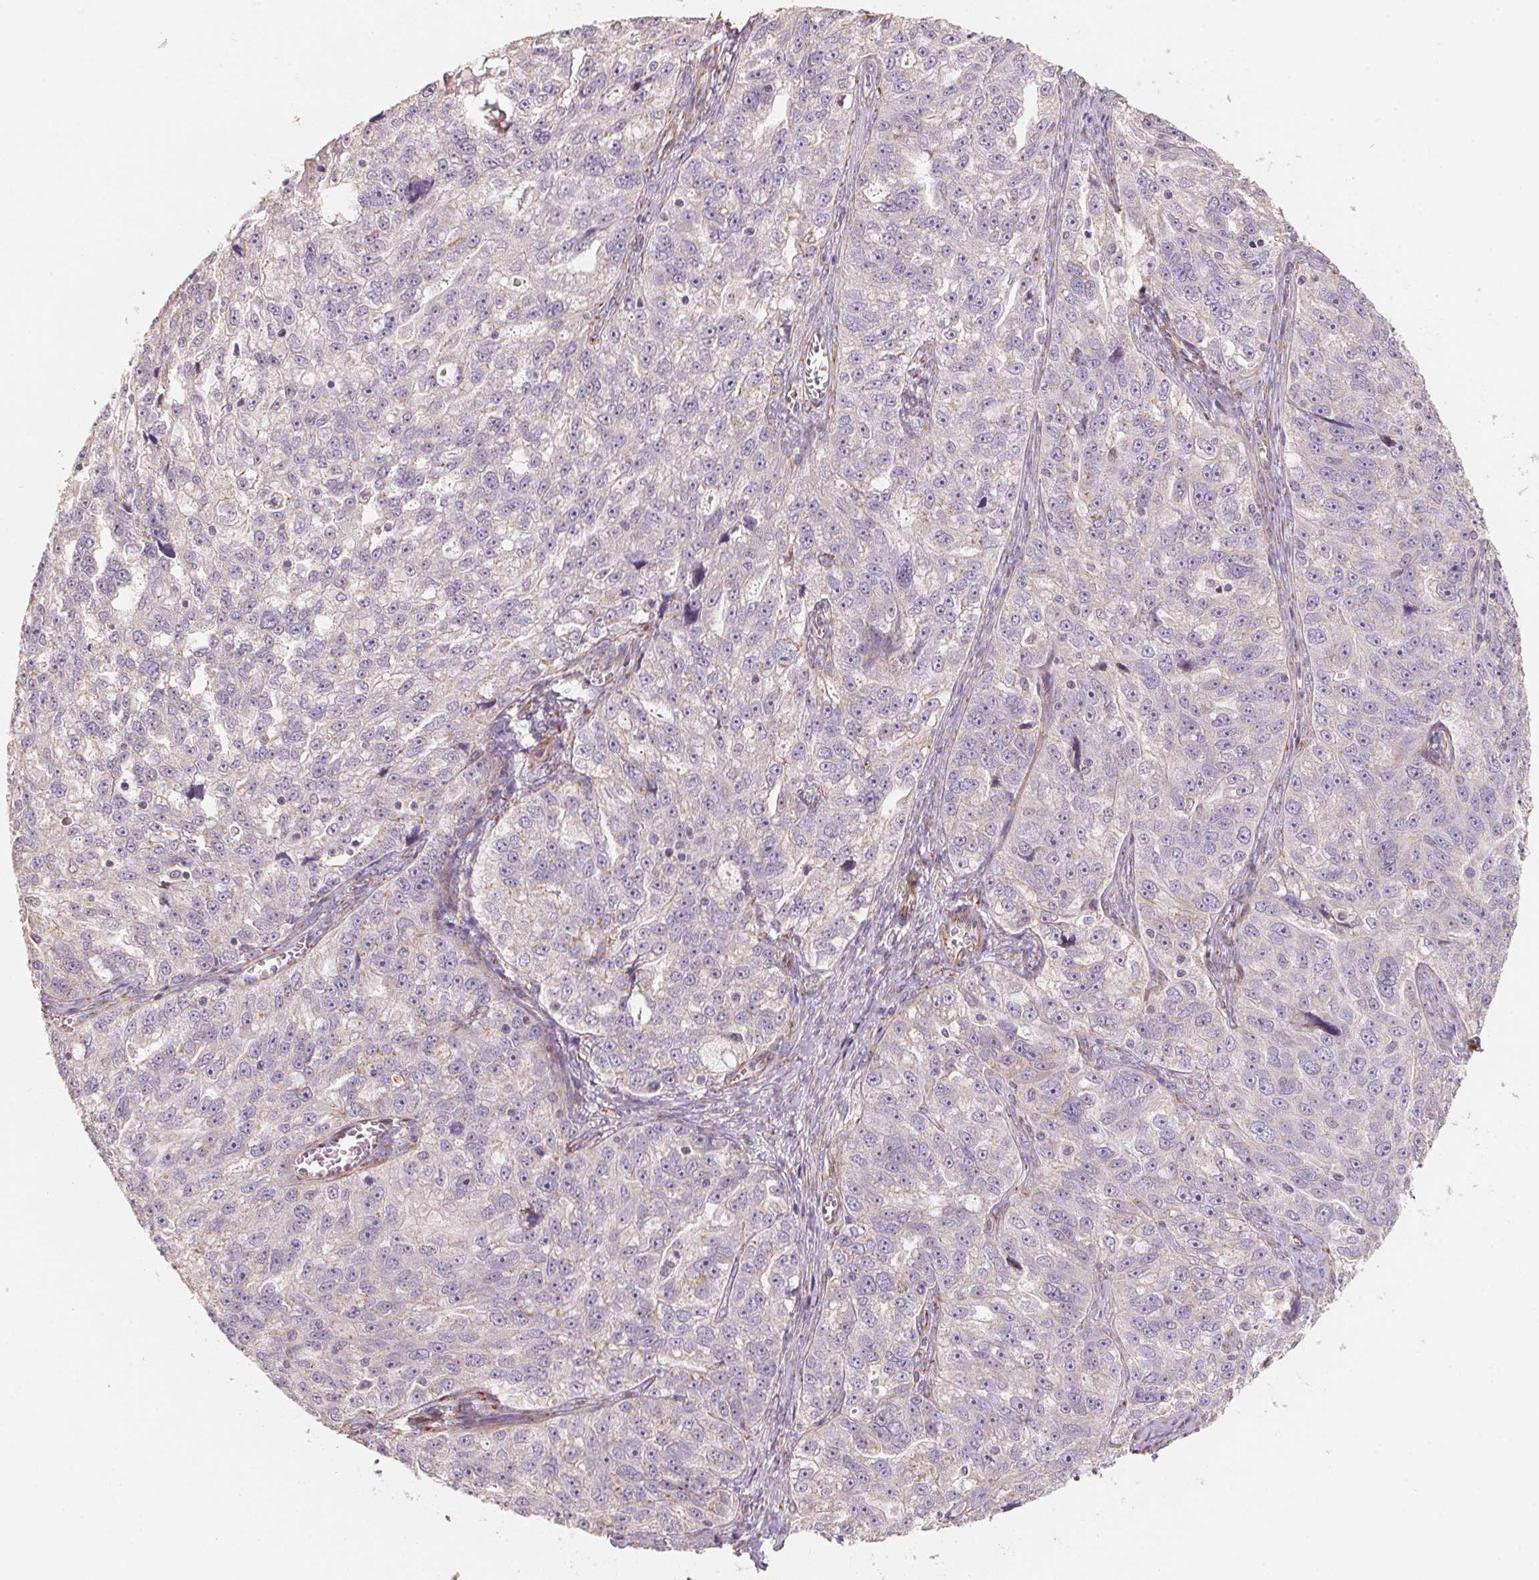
{"staining": {"intensity": "negative", "quantity": "none", "location": "none"}, "tissue": "ovarian cancer", "cell_type": "Tumor cells", "image_type": "cancer", "snomed": [{"axis": "morphology", "description": "Cystadenocarcinoma, serous, NOS"}, {"axis": "topography", "description": "Ovary"}], "caption": "This histopathology image is of ovarian cancer (serous cystadenocarcinoma) stained with IHC to label a protein in brown with the nuclei are counter-stained blue. There is no staining in tumor cells.", "gene": "TSPAN12", "patient": {"sex": "female", "age": 51}}